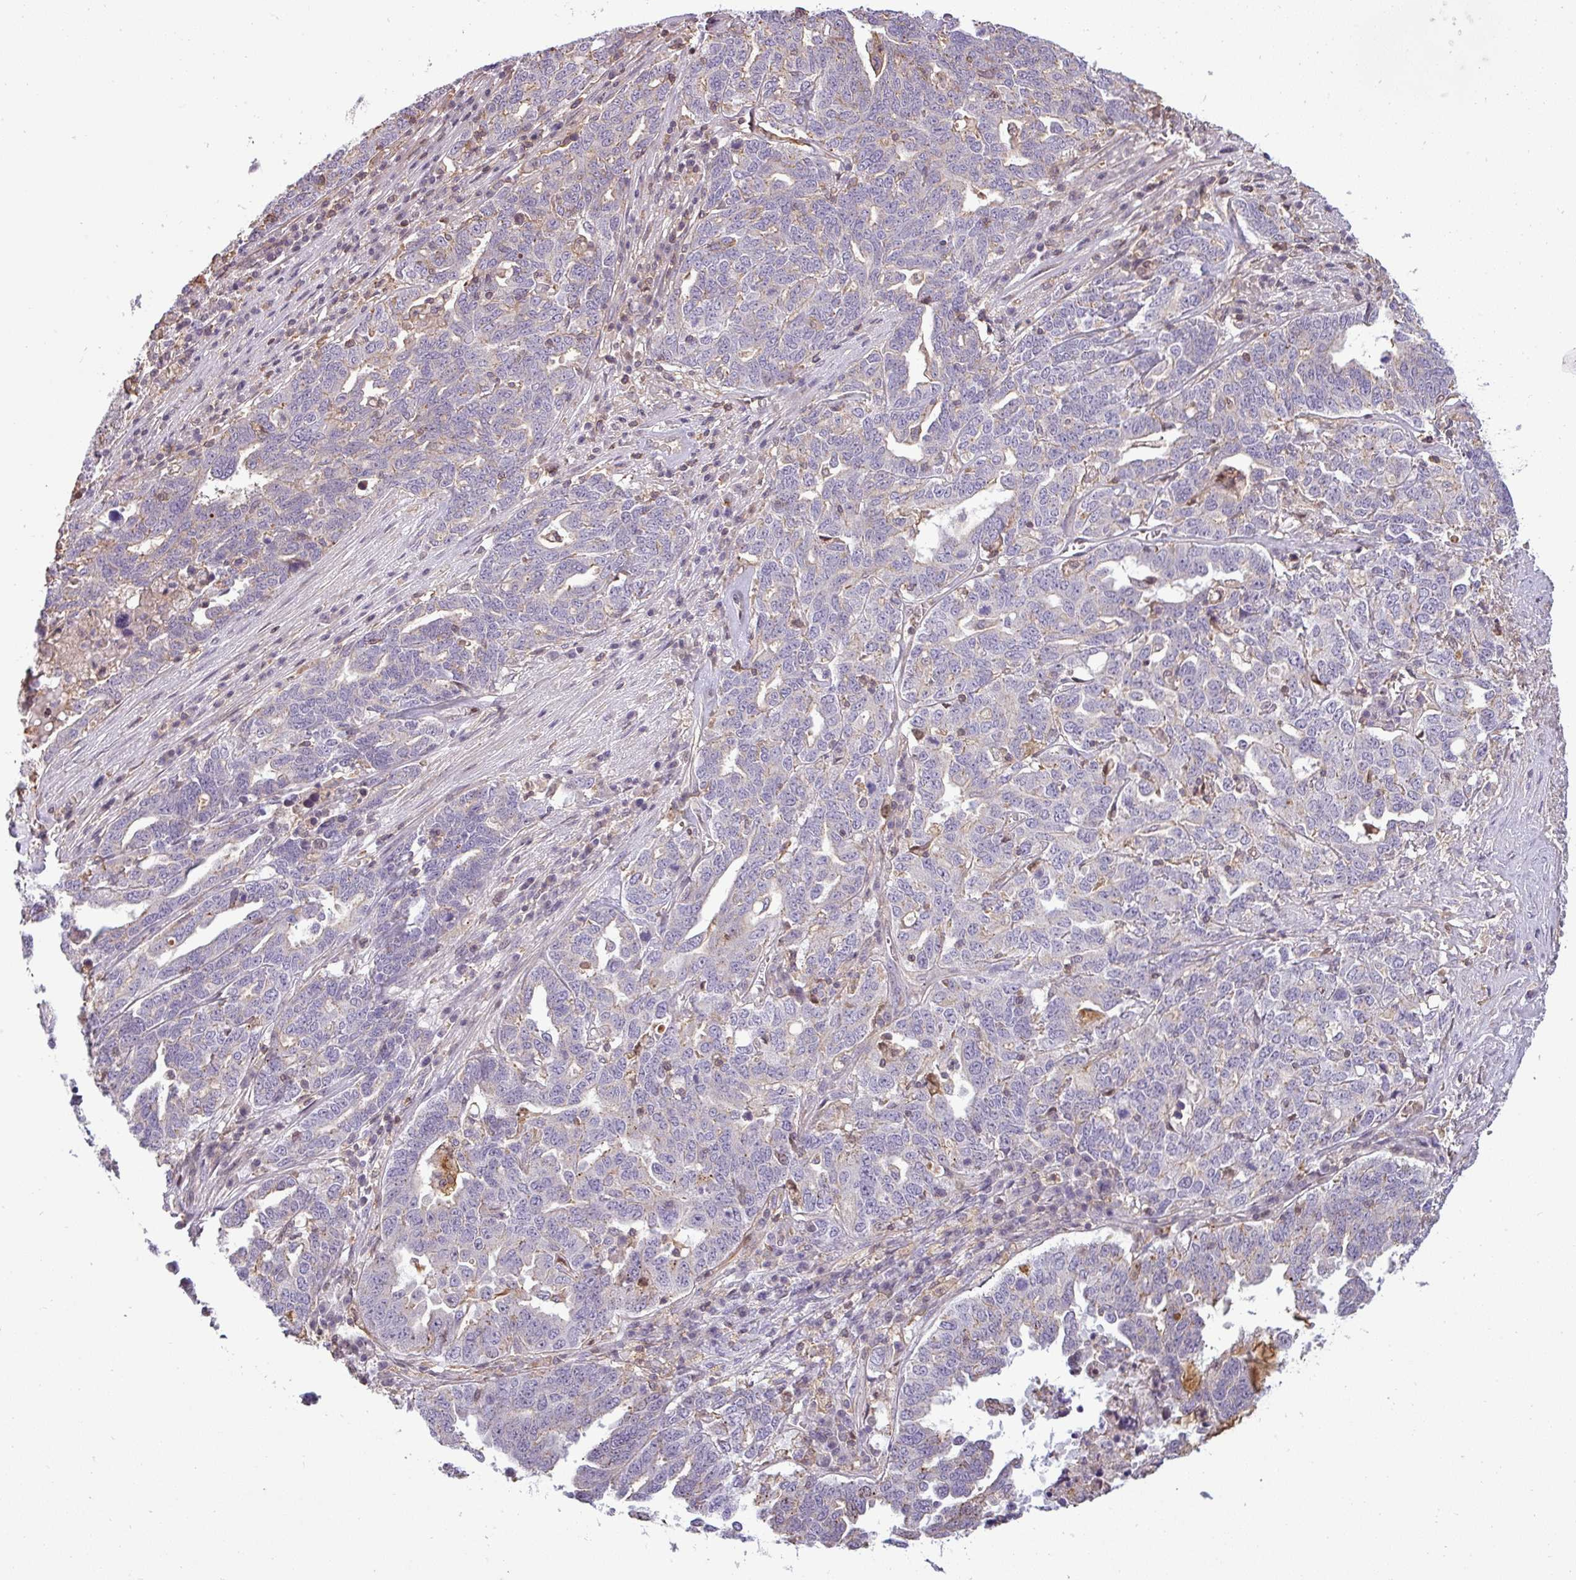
{"staining": {"intensity": "negative", "quantity": "none", "location": "none"}, "tissue": "ovarian cancer", "cell_type": "Tumor cells", "image_type": "cancer", "snomed": [{"axis": "morphology", "description": "Carcinoma, endometroid"}, {"axis": "topography", "description": "Ovary"}], "caption": "An immunohistochemistry photomicrograph of ovarian cancer is shown. There is no staining in tumor cells of ovarian cancer.", "gene": "ZNF835", "patient": {"sex": "female", "age": 62}}